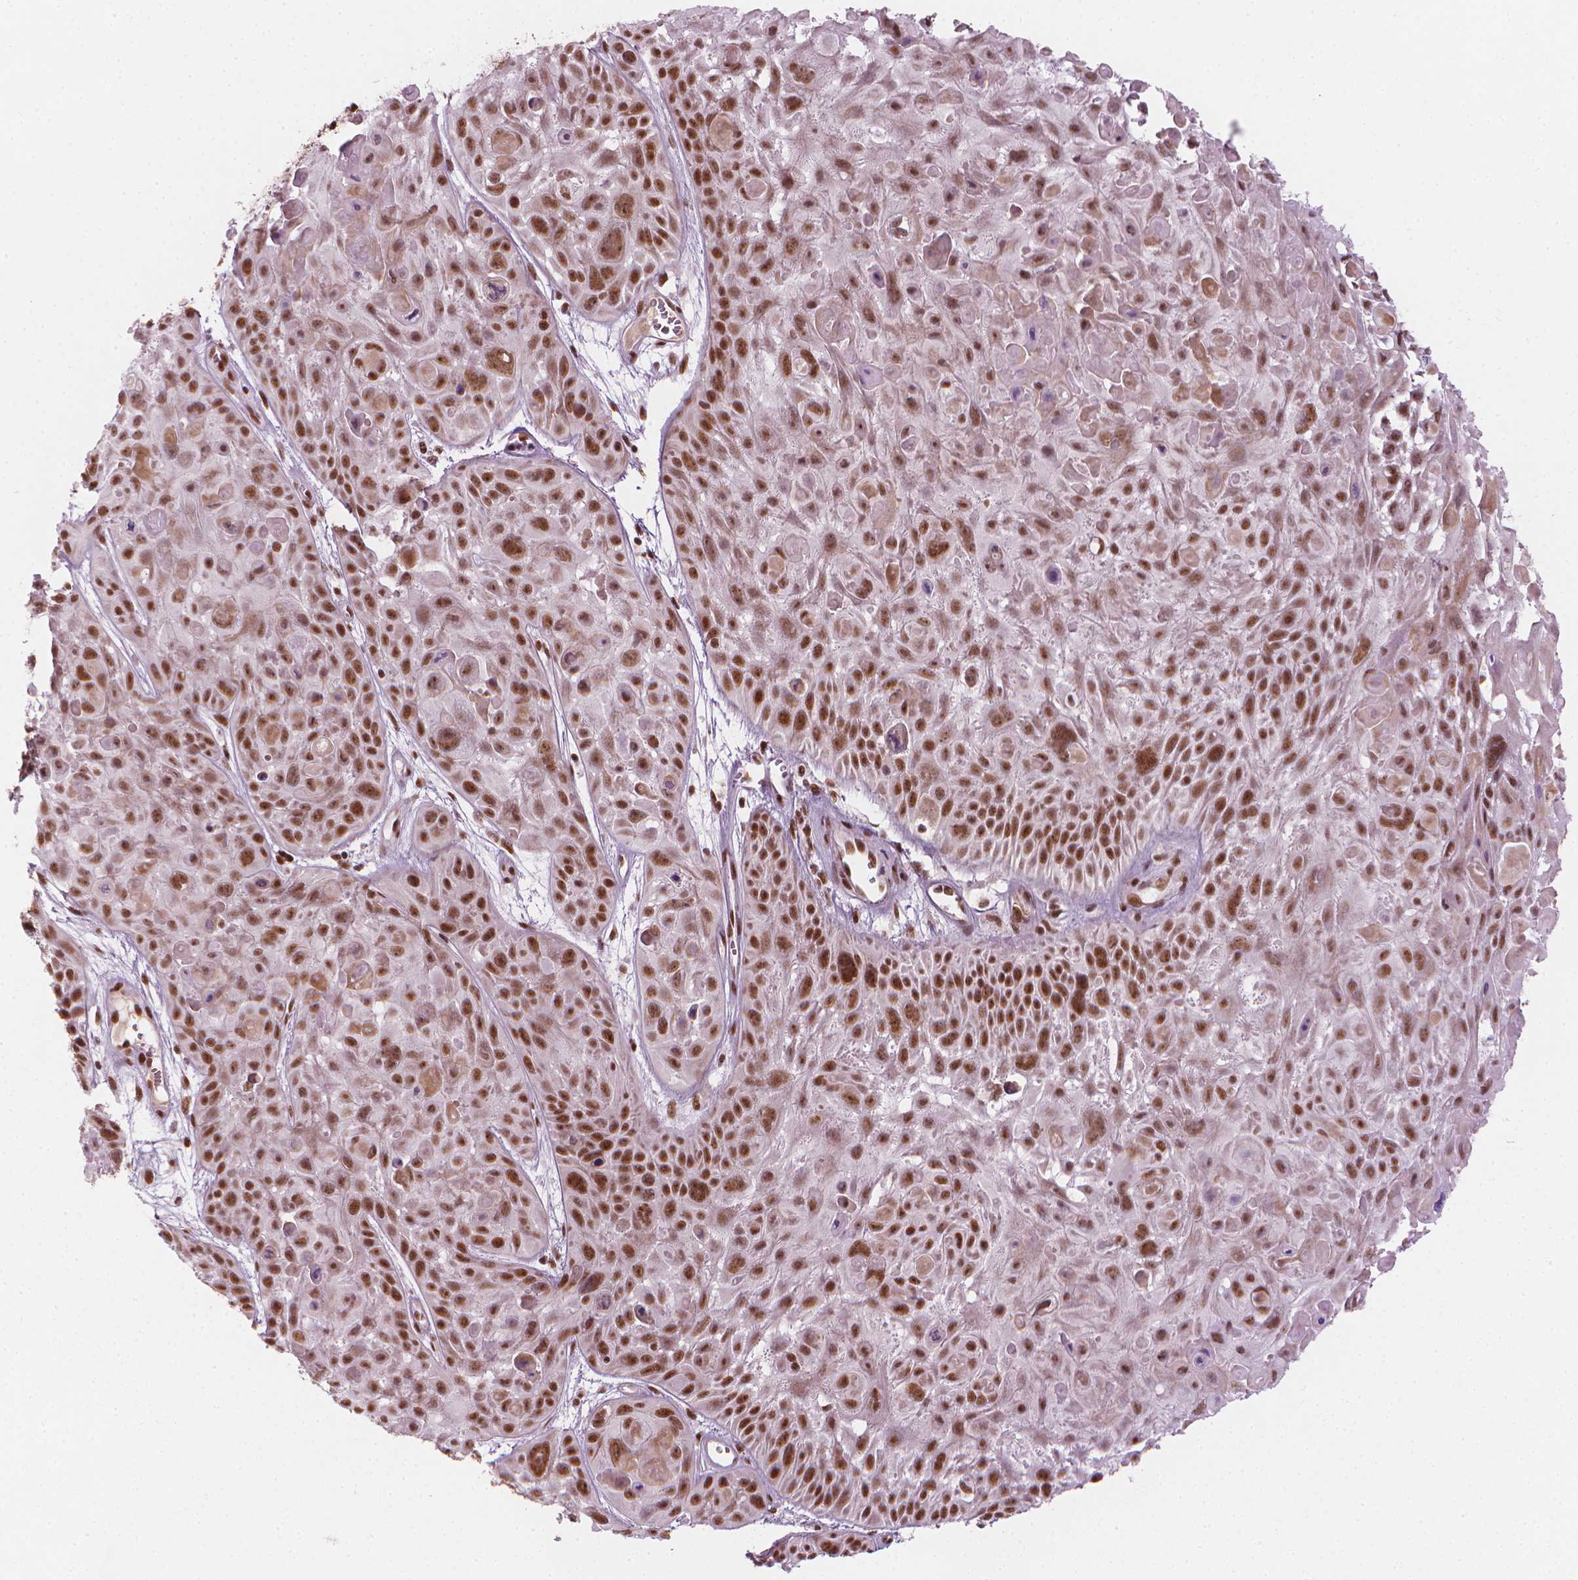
{"staining": {"intensity": "moderate", "quantity": ">75%", "location": "nuclear"}, "tissue": "skin cancer", "cell_type": "Tumor cells", "image_type": "cancer", "snomed": [{"axis": "morphology", "description": "Squamous cell carcinoma, NOS"}, {"axis": "topography", "description": "Skin"}, {"axis": "topography", "description": "Anal"}], "caption": "An image of human skin cancer stained for a protein shows moderate nuclear brown staining in tumor cells.", "gene": "ELF2", "patient": {"sex": "female", "age": 75}}